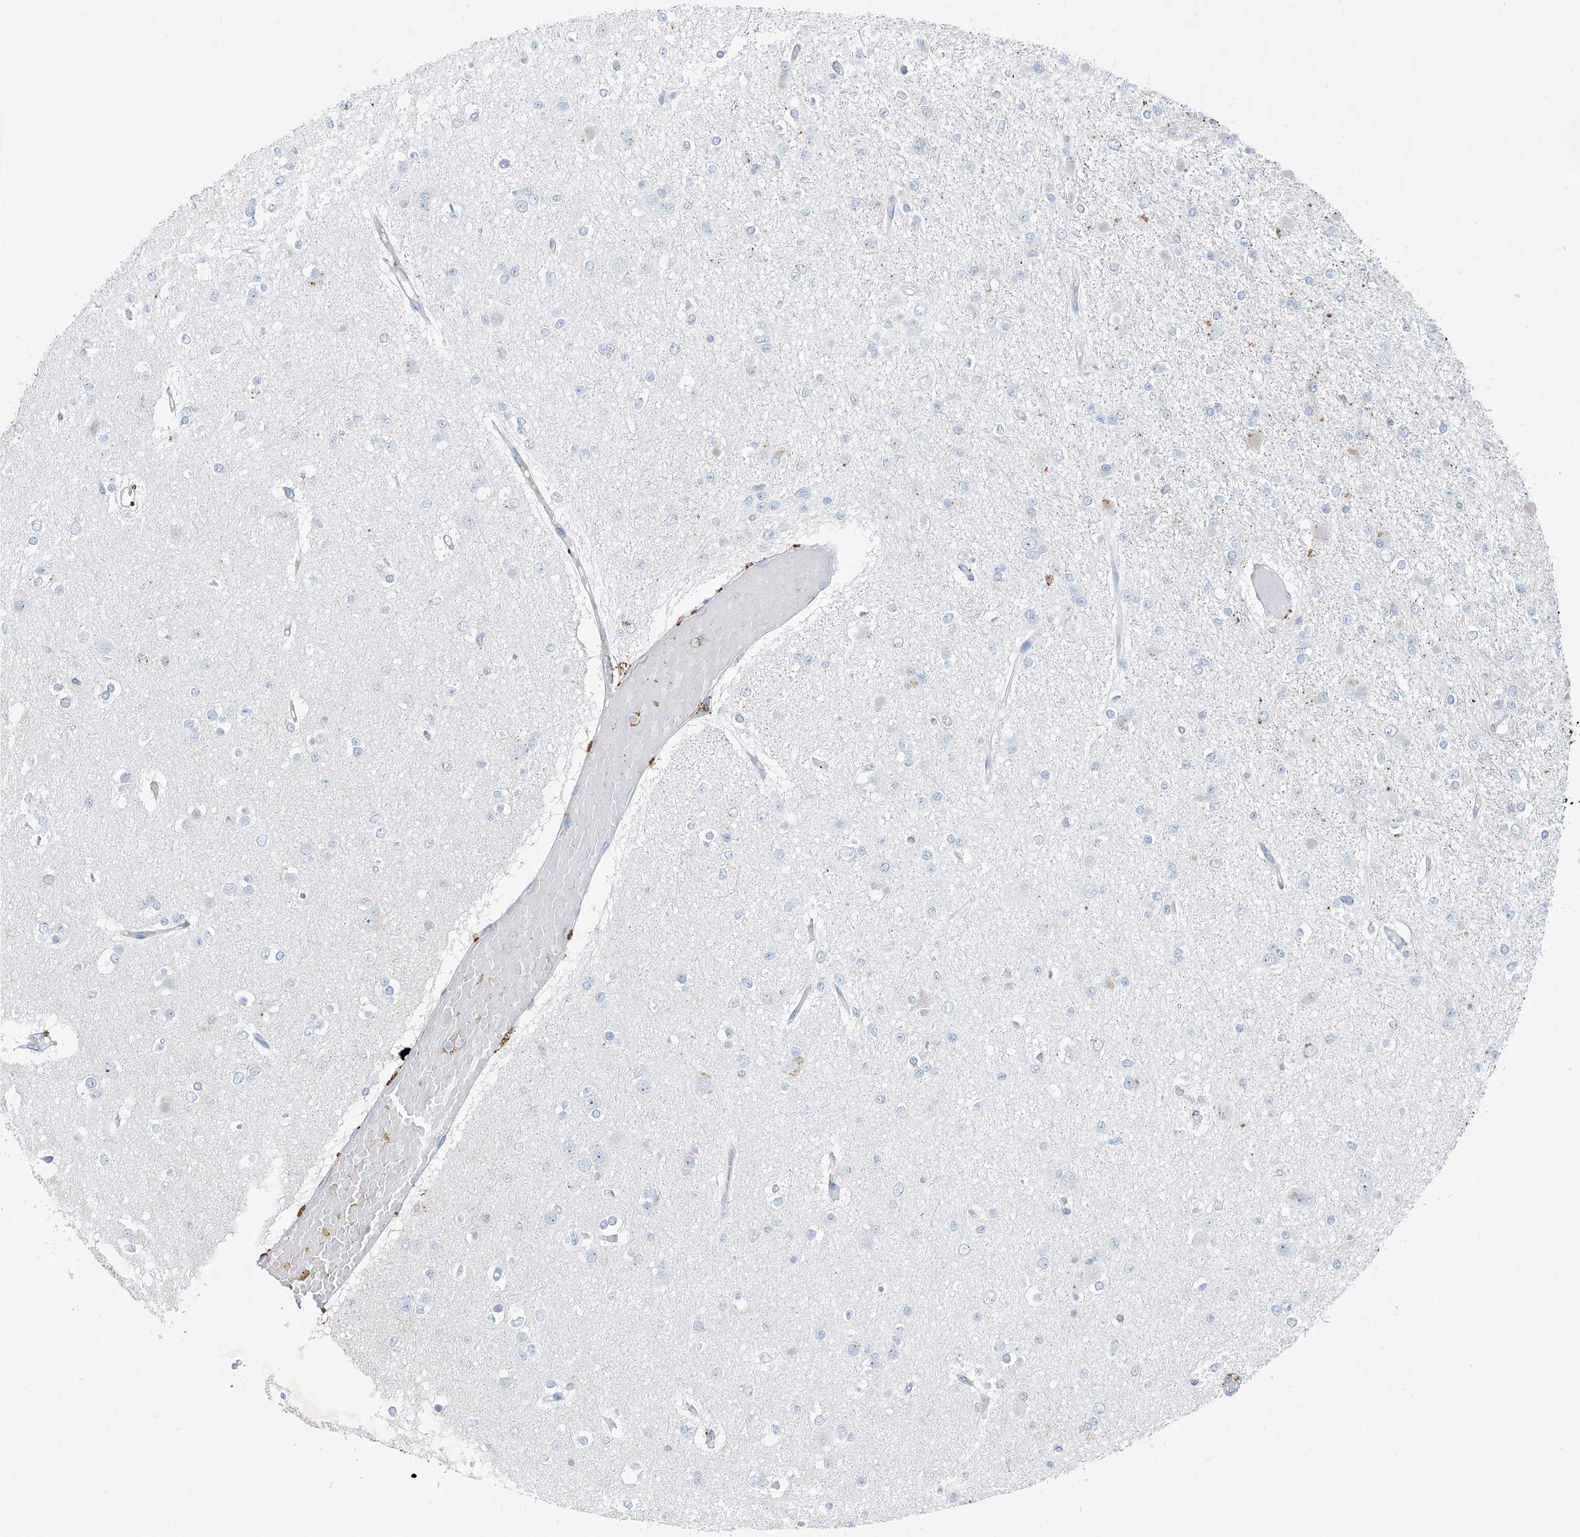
{"staining": {"intensity": "negative", "quantity": "none", "location": "none"}, "tissue": "glioma", "cell_type": "Tumor cells", "image_type": "cancer", "snomed": [{"axis": "morphology", "description": "Glioma, malignant, Low grade"}, {"axis": "topography", "description": "Brain"}], "caption": "Immunohistochemistry photomicrograph of human malignant low-grade glioma stained for a protein (brown), which exhibits no expression in tumor cells. (DAB (3,3'-diaminobenzidine) immunohistochemistry (IHC) visualized using brightfield microscopy, high magnification).", "gene": "ANKRD34A", "patient": {"sex": "female", "age": 22}}